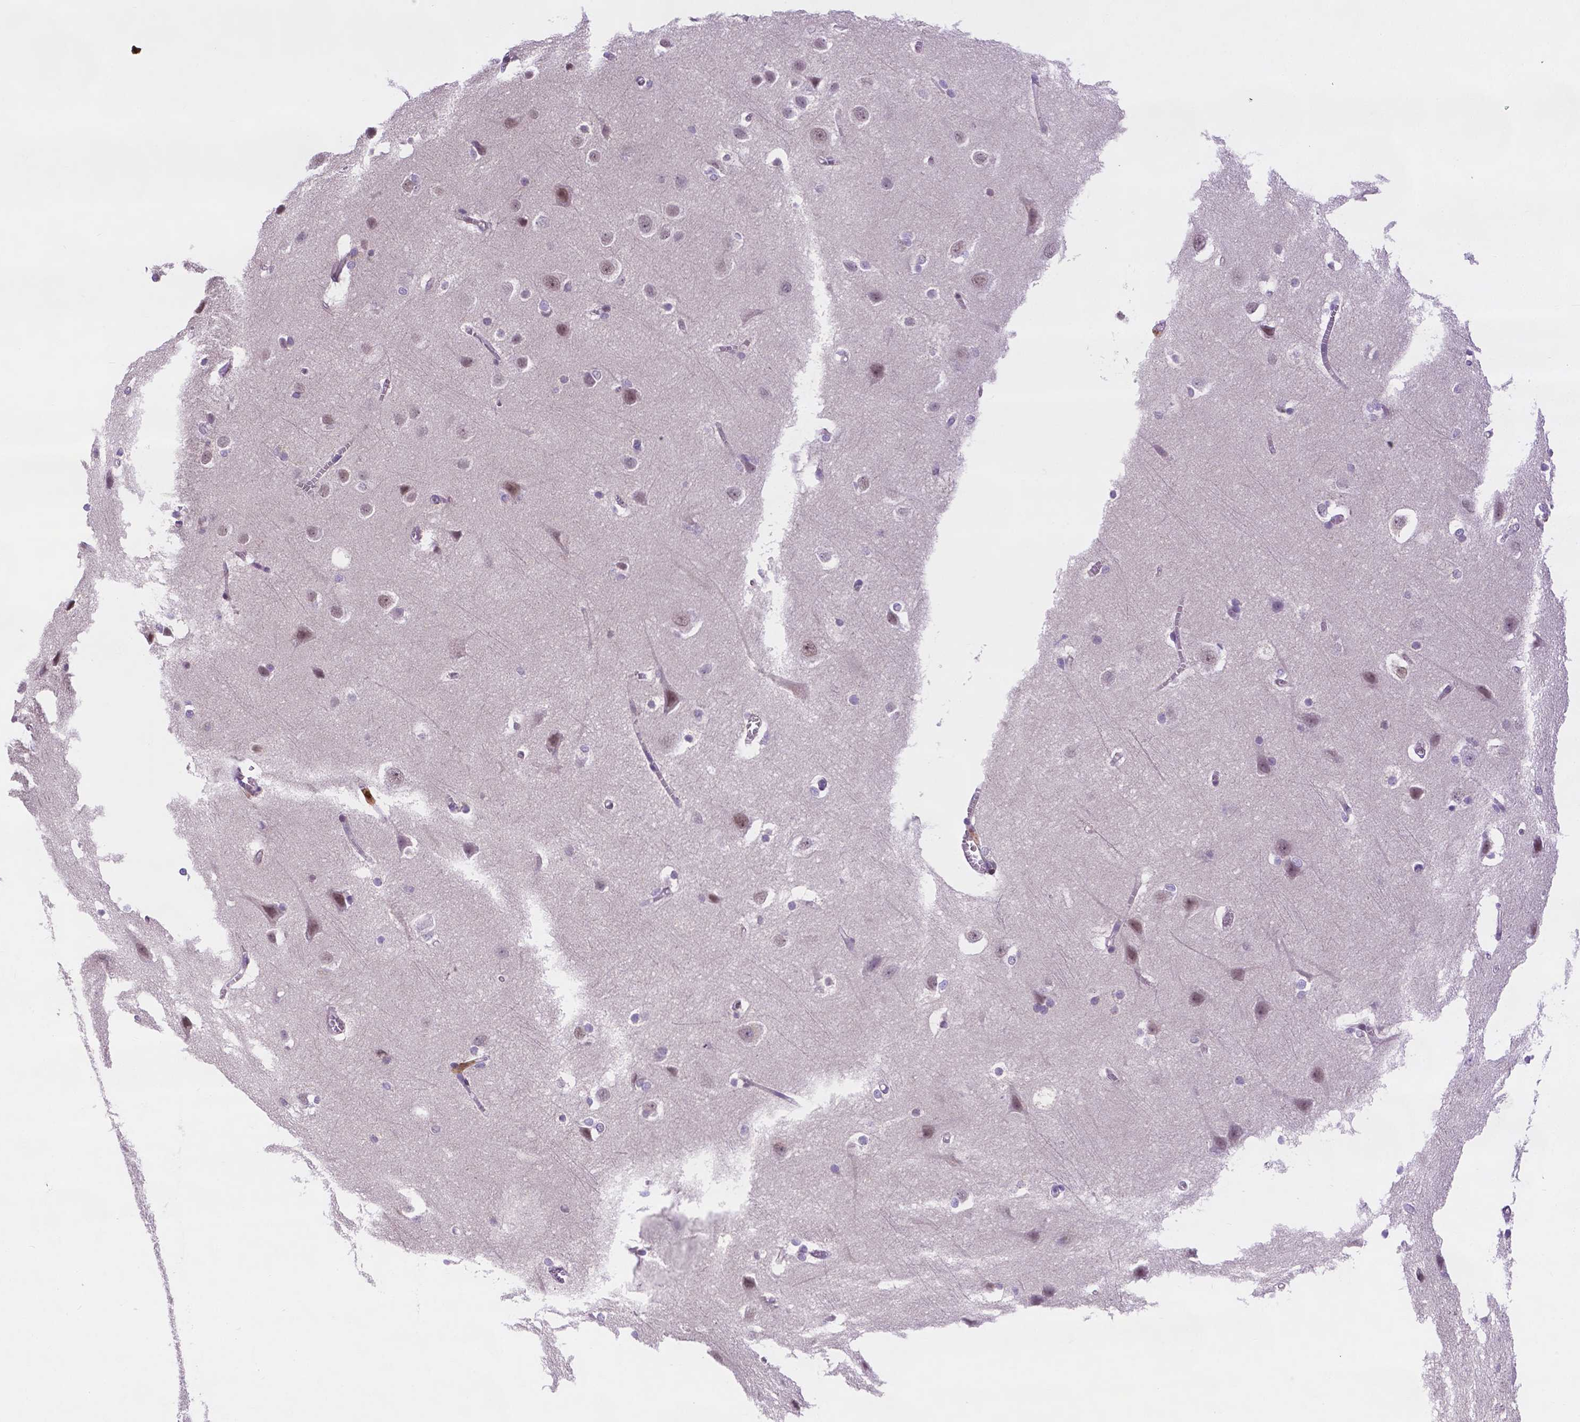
{"staining": {"intensity": "negative", "quantity": "none", "location": "none"}, "tissue": "cerebral cortex", "cell_type": "Endothelial cells", "image_type": "normal", "snomed": [{"axis": "morphology", "description": "Normal tissue, NOS"}, {"axis": "topography", "description": "Cerebral cortex"}], "caption": "A histopathology image of cerebral cortex stained for a protein reveals no brown staining in endothelial cells.", "gene": "ZNRD2", "patient": {"sex": "male", "age": 37}}